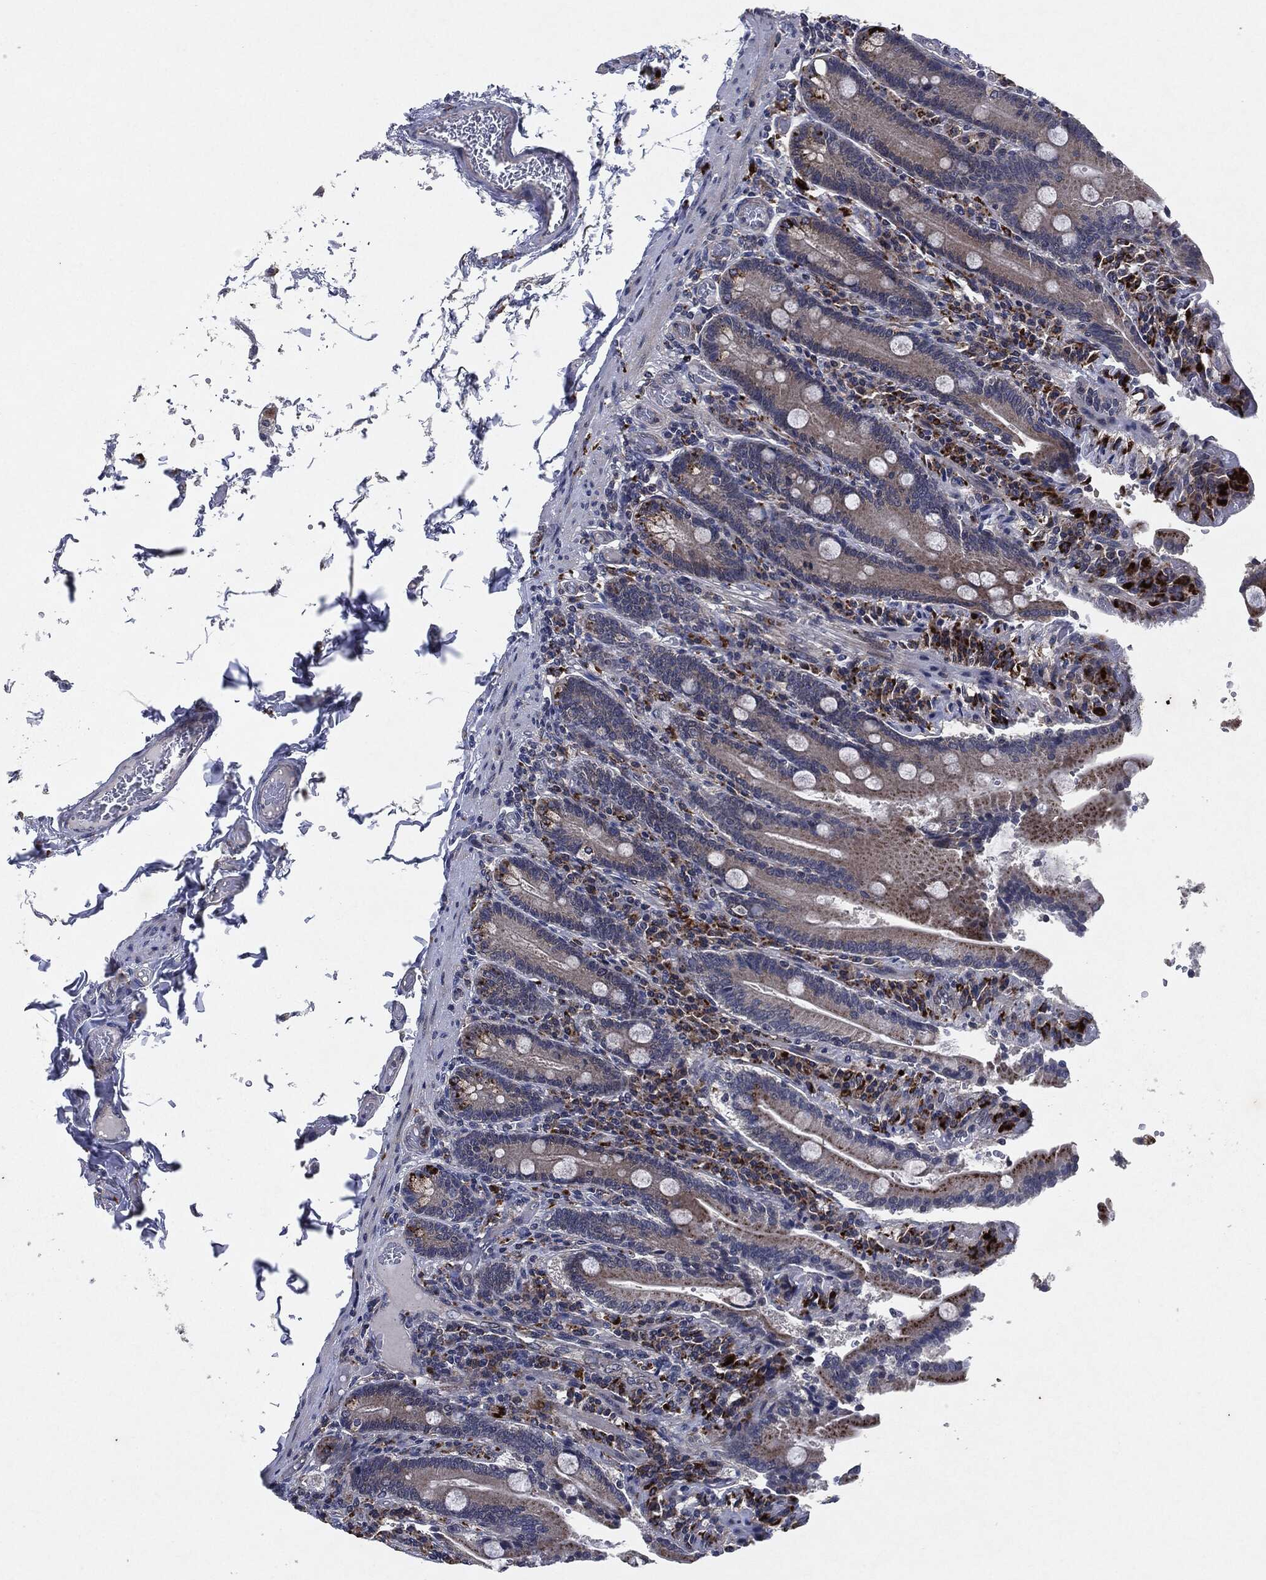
{"staining": {"intensity": "moderate", "quantity": "25%-75%", "location": "cytoplasmic/membranous"}, "tissue": "duodenum", "cell_type": "Glandular cells", "image_type": "normal", "snomed": [{"axis": "morphology", "description": "Normal tissue, NOS"}, {"axis": "topography", "description": "Duodenum"}], "caption": "IHC staining of normal duodenum, which reveals medium levels of moderate cytoplasmic/membranous expression in approximately 25%-75% of glandular cells indicating moderate cytoplasmic/membranous protein positivity. The staining was performed using DAB (brown) for protein detection and nuclei were counterstained in hematoxylin (blue).", "gene": "SLC31A2", "patient": {"sex": "female", "age": 62}}